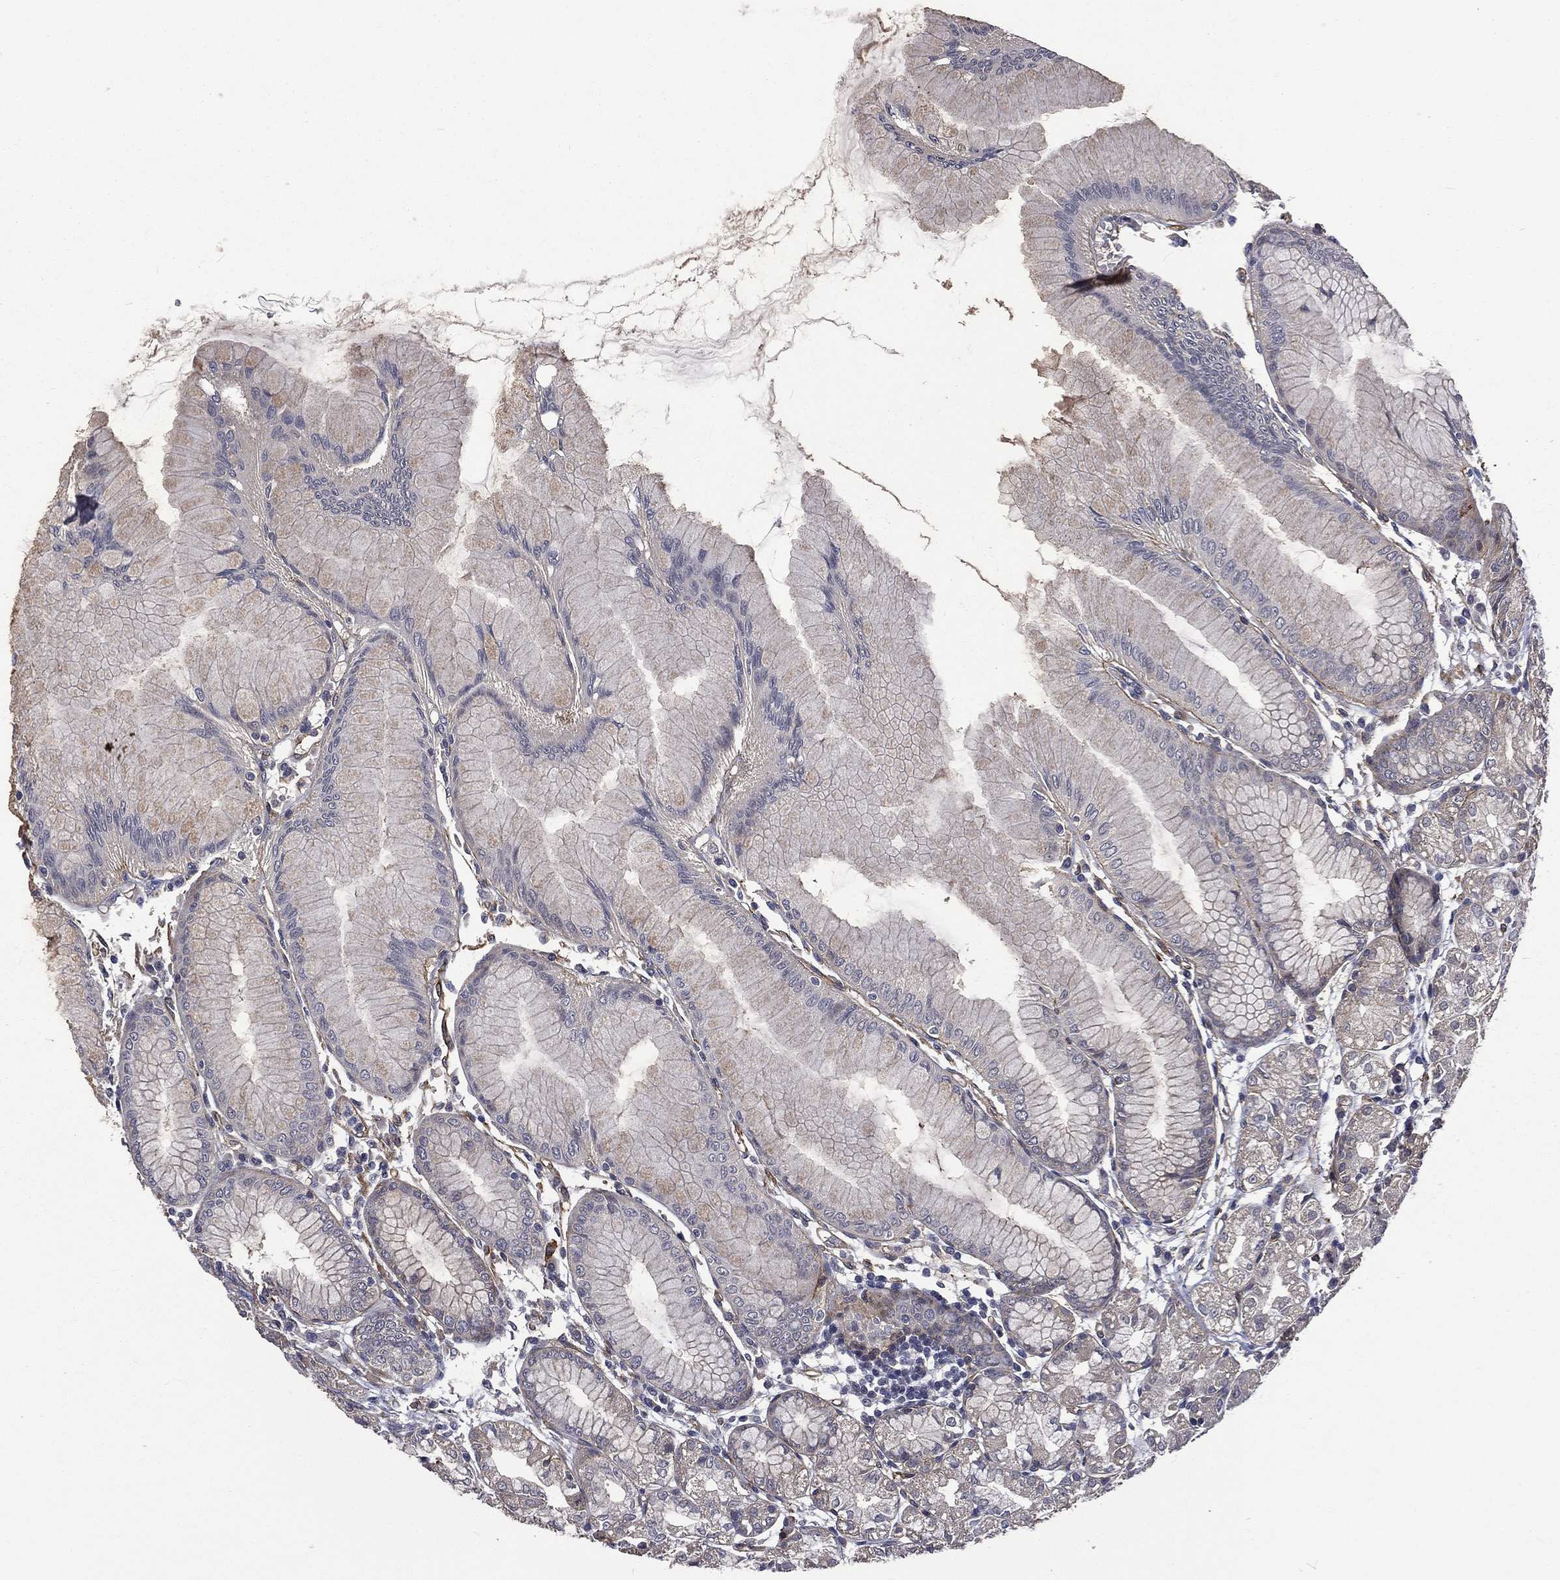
{"staining": {"intensity": "weak", "quantity": "25%-75%", "location": "cytoplasmic/membranous"}, "tissue": "stomach", "cell_type": "Glandular cells", "image_type": "normal", "snomed": [{"axis": "morphology", "description": "Normal tissue, NOS"}, {"axis": "topography", "description": "Stomach"}], "caption": "Stomach stained with immunohistochemistry (IHC) reveals weak cytoplasmic/membranous positivity in about 25%-75% of glandular cells.", "gene": "PPFIBP1", "patient": {"sex": "female", "age": 57}}